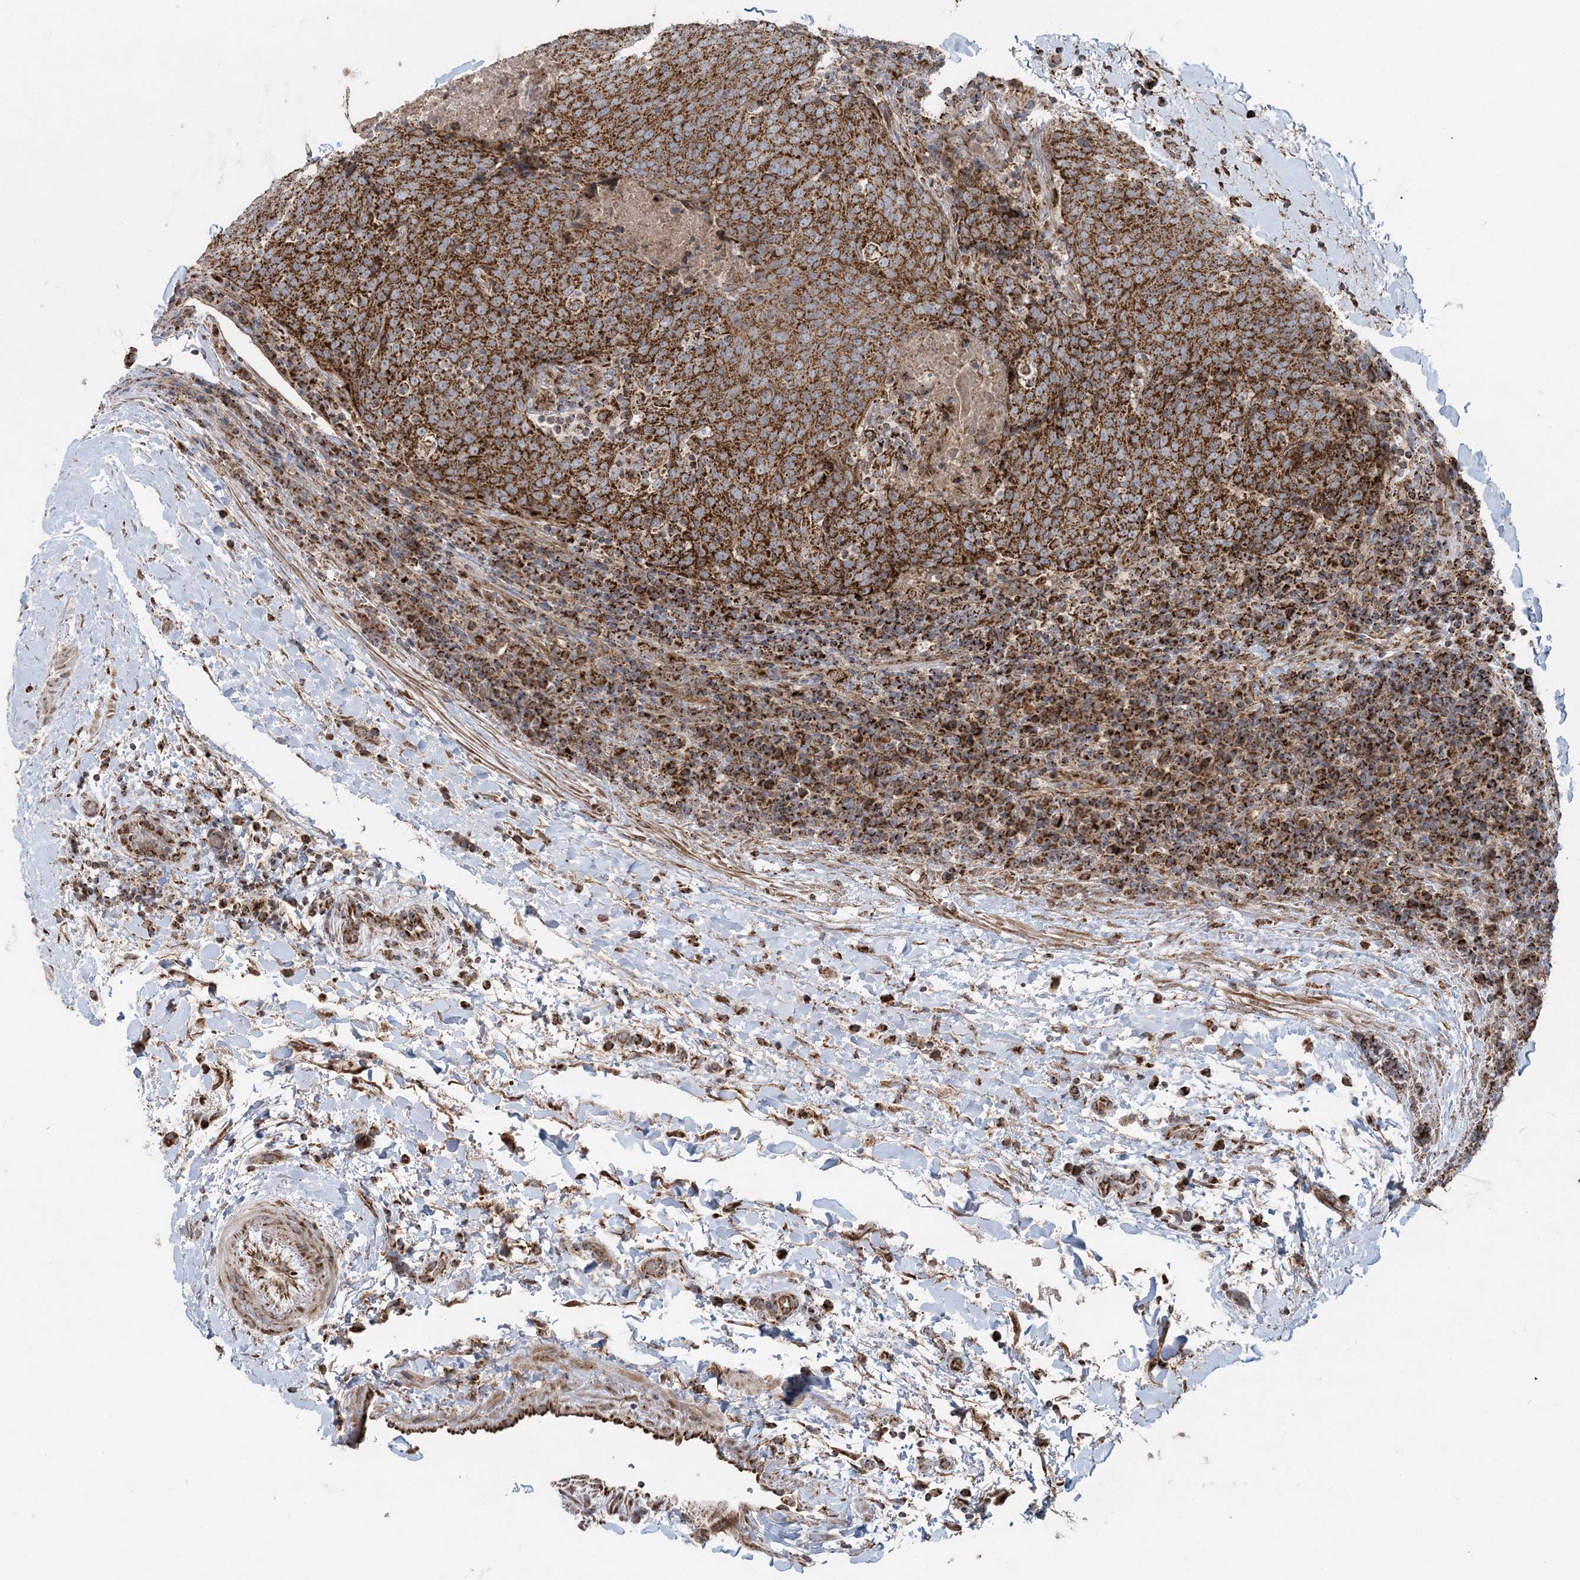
{"staining": {"intensity": "strong", "quantity": ">75%", "location": "cytoplasmic/membranous"}, "tissue": "head and neck cancer", "cell_type": "Tumor cells", "image_type": "cancer", "snomed": [{"axis": "morphology", "description": "Squamous cell carcinoma, NOS"}, {"axis": "morphology", "description": "Squamous cell carcinoma, metastatic, NOS"}, {"axis": "topography", "description": "Lymph node"}, {"axis": "topography", "description": "Head-Neck"}], "caption": "This is an image of IHC staining of head and neck cancer, which shows strong staining in the cytoplasmic/membranous of tumor cells.", "gene": "LRPPRC", "patient": {"sex": "male", "age": 62}}